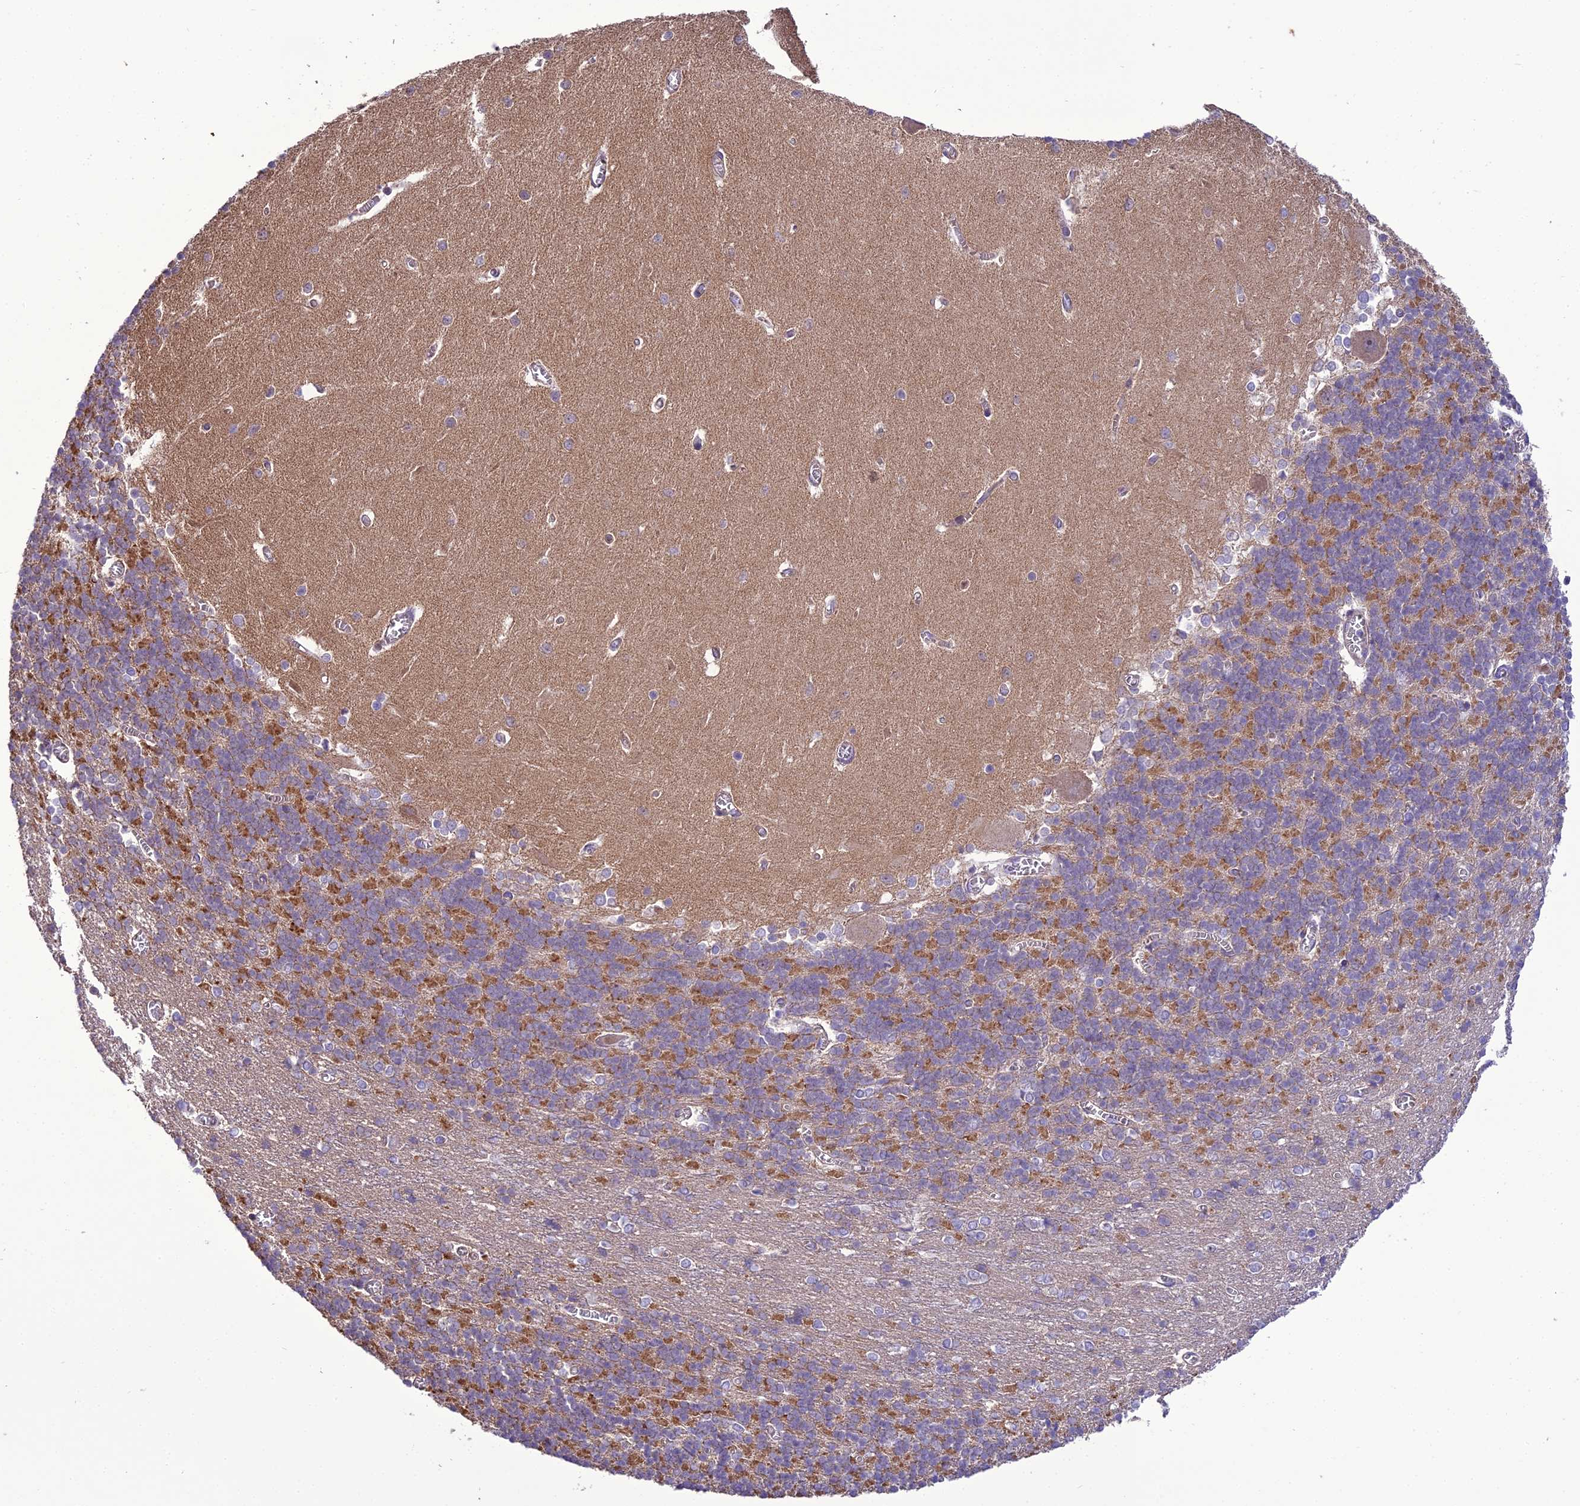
{"staining": {"intensity": "moderate", "quantity": "25%-75%", "location": "cytoplasmic/membranous"}, "tissue": "cerebellum", "cell_type": "Cells in granular layer", "image_type": "normal", "snomed": [{"axis": "morphology", "description": "Normal tissue, NOS"}, {"axis": "topography", "description": "Cerebellum"}], "caption": "Immunohistochemical staining of benign cerebellum demonstrates medium levels of moderate cytoplasmic/membranous staining in about 25%-75% of cells in granular layer.", "gene": "ENSG00000260272", "patient": {"sex": "male", "age": 37}}